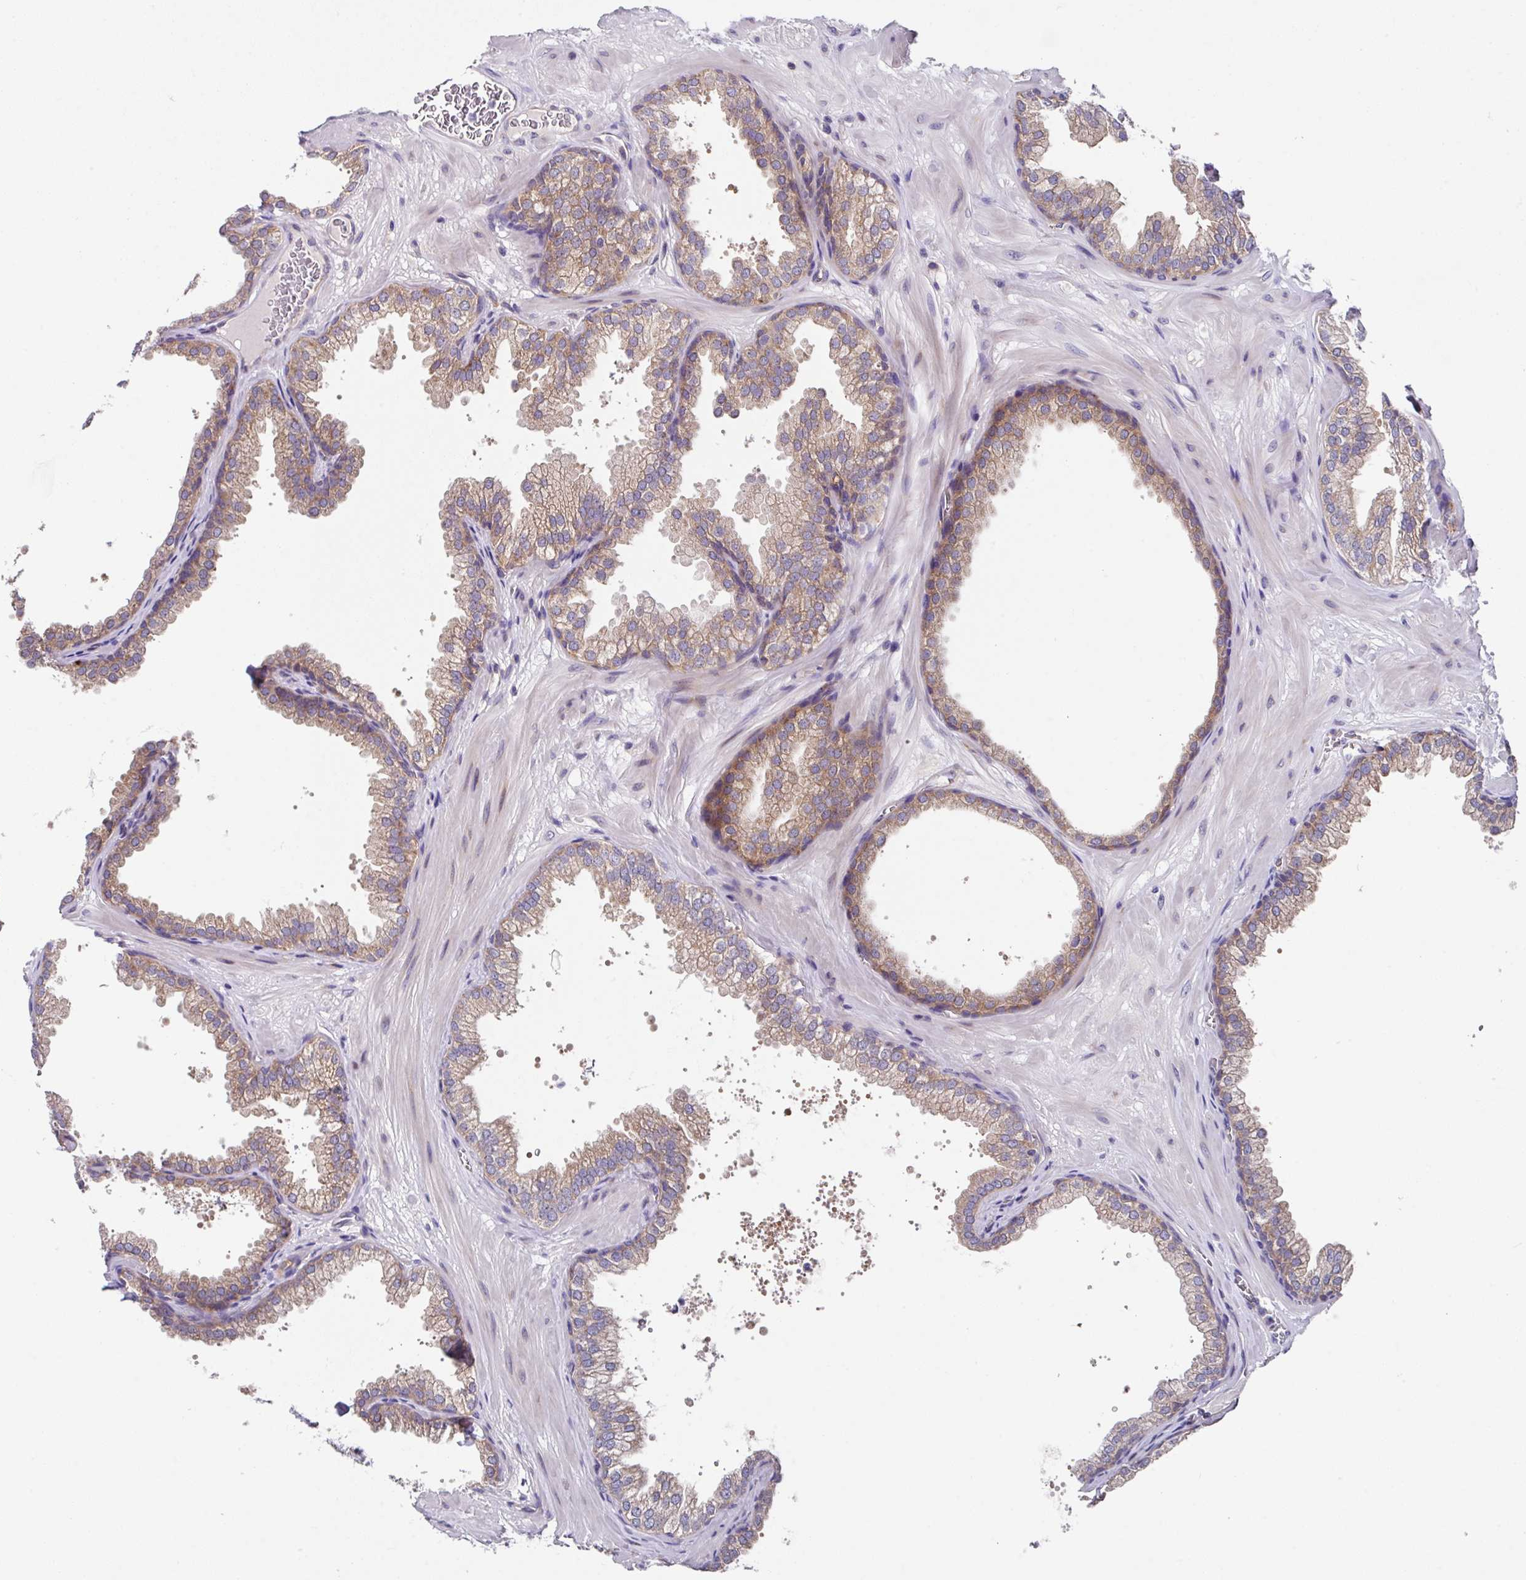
{"staining": {"intensity": "weak", "quantity": ">75%", "location": "cytoplasmic/membranous"}, "tissue": "prostate", "cell_type": "Glandular cells", "image_type": "normal", "snomed": [{"axis": "morphology", "description": "Normal tissue, NOS"}, {"axis": "topography", "description": "Prostate"}], "caption": "Prostate stained with a brown dye reveals weak cytoplasmic/membranous positive positivity in approximately >75% of glandular cells.", "gene": "EIF4B", "patient": {"sex": "male", "age": 37}}